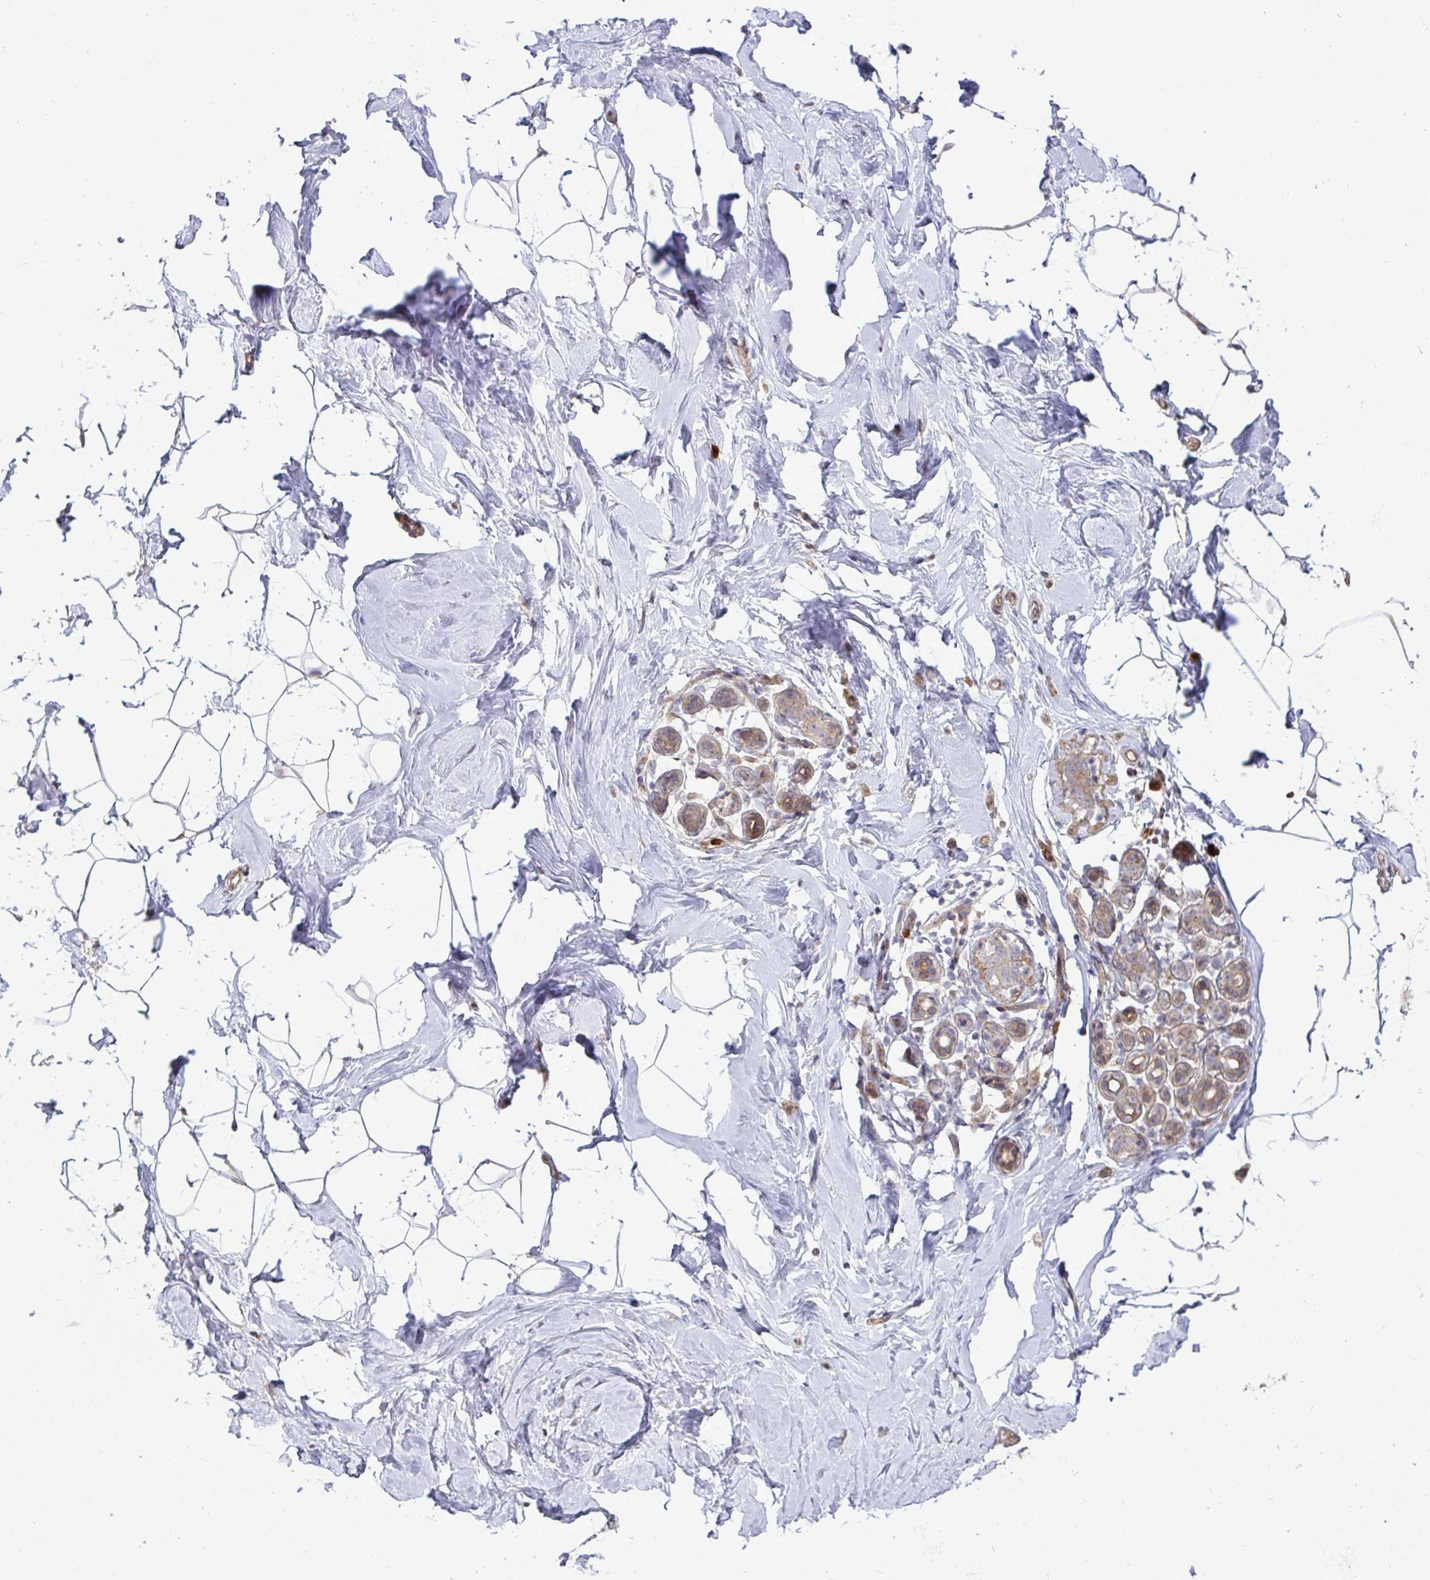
{"staining": {"intensity": "negative", "quantity": "none", "location": "none"}, "tissue": "breast", "cell_type": "Adipocytes", "image_type": "normal", "snomed": [{"axis": "morphology", "description": "Normal tissue, NOS"}, {"axis": "topography", "description": "Breast"}], "caption": "Immunohistochemistry (IHC) image of unremarkable breast stained for a protein (brown), which shows no positivity in adipocytes.", "gene": "SH2D1B", "patient": {"sex": "female", "age": 32}}